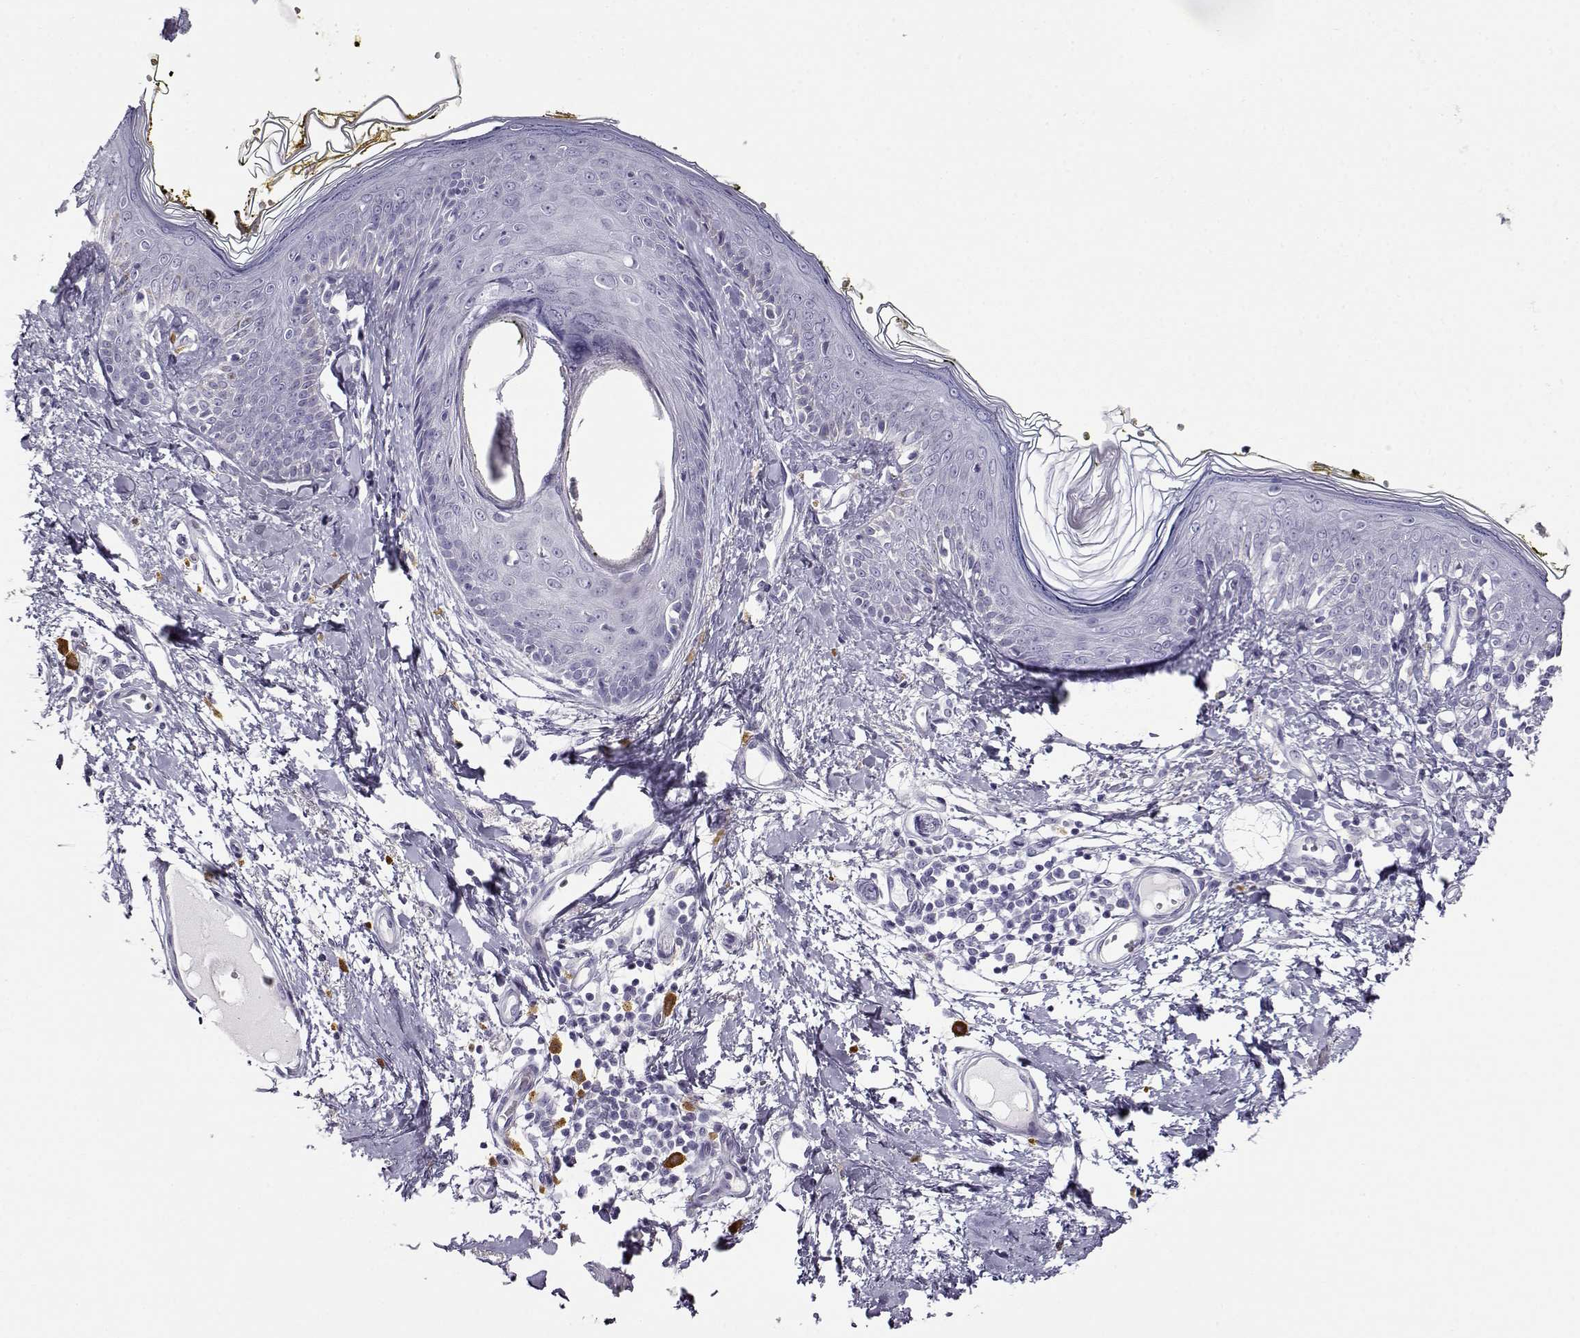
{"staining": {"intensity": "negative", "quantity": "none", "location": "none"}, "tissue": "skin", "cell_type": "Fibroblasts", "image_type": "normal", "snomed": [{"axis": "morphology", "description": "Normal tissue, NOS"}, {"axis": "topography", "description": "Skin"}], "caption": "Immunohistochemistry of unremarkable human skin demonstrates no expression in fibroblasts. (Stains: DAB (3,3'-diaminobenzidine) immunohistochemistry (IHC) with hematoxylin counter stain, Microscopy: brightfield microscopy at high magnification).", "gene": "CABS1", "patient": {"sex": "male", "age": 76}}